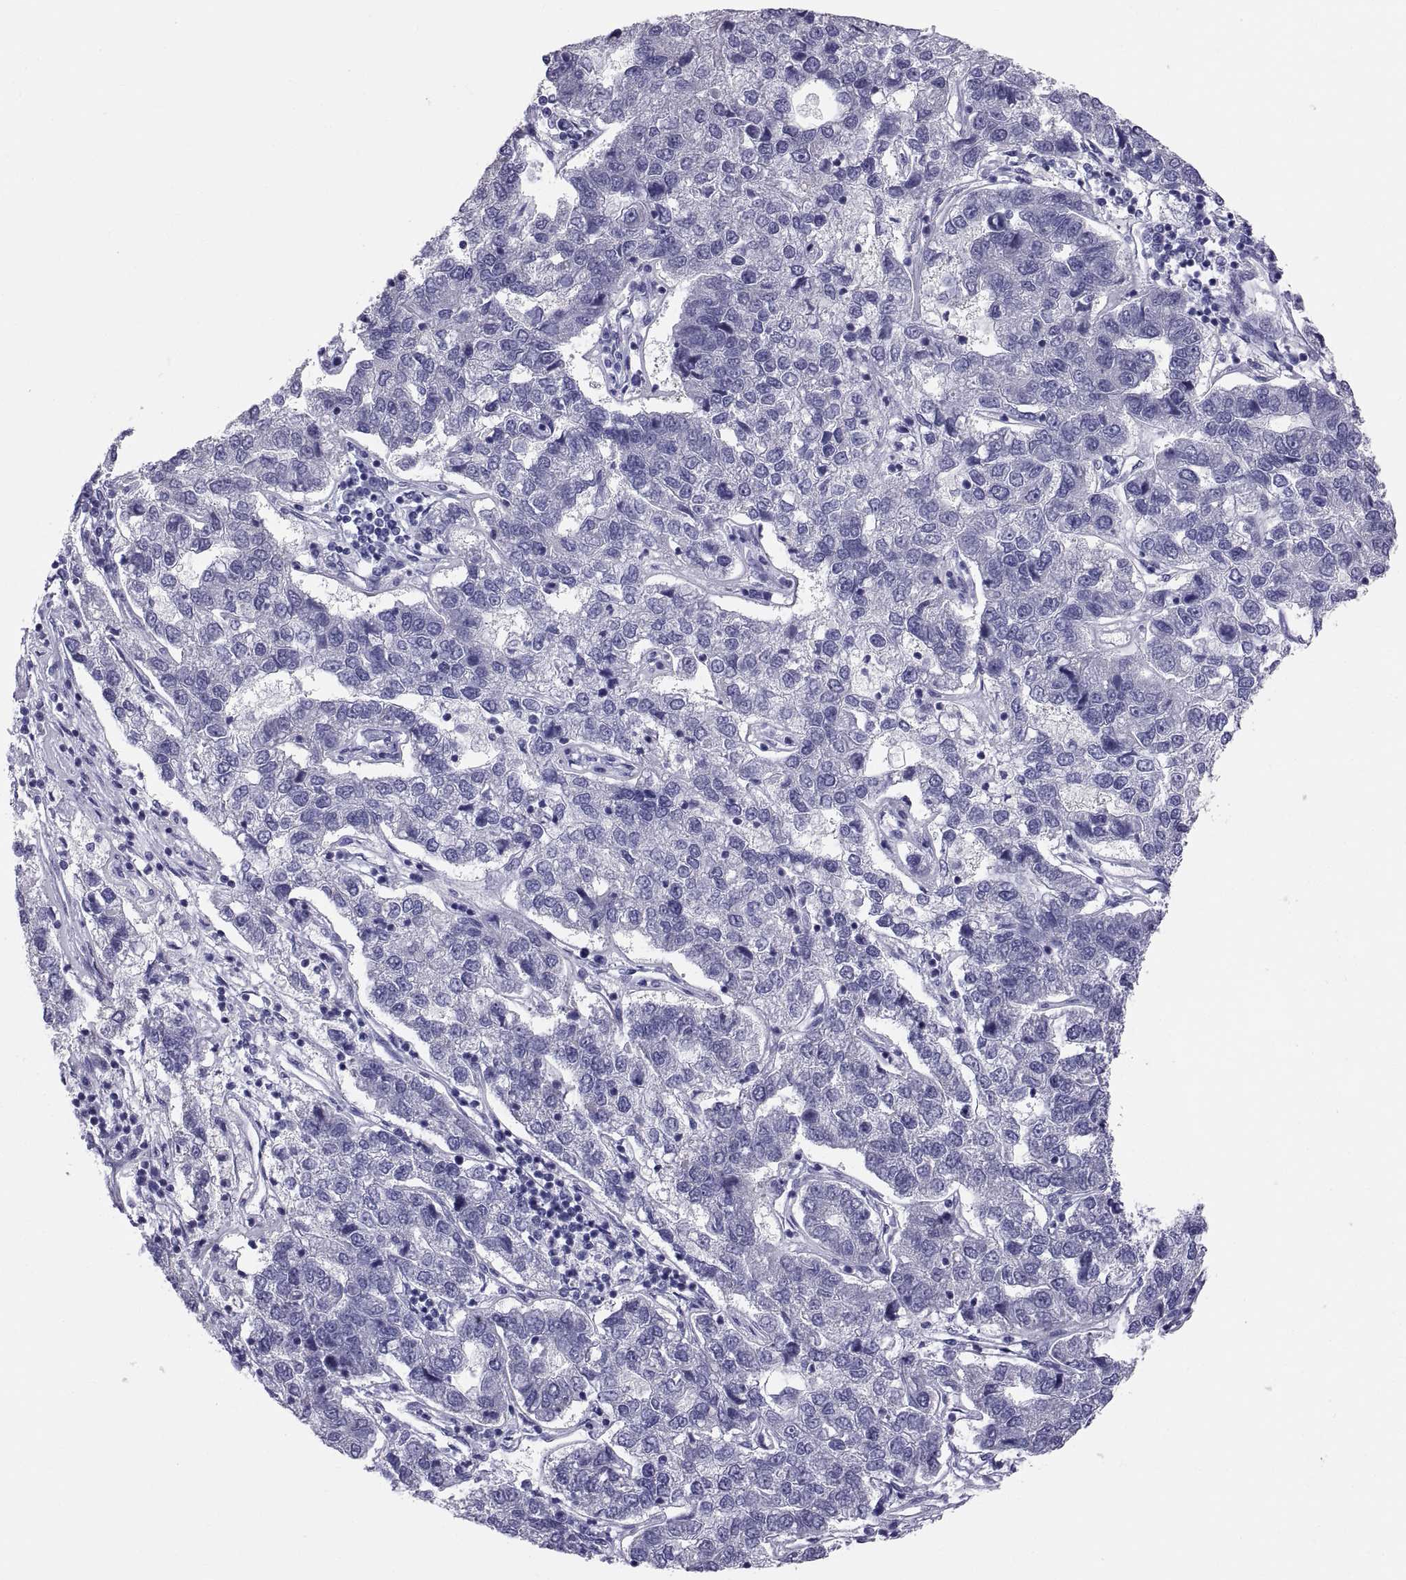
{"staining": {"intensity": "negative", "quantity": "none", "location": "none"}, "tissue": "pancreatic cancer", "cell_type": "Tumor cells", "image_type": "cancer", "snomed": [{"axis": "morphology", "description": "Adenocarcinoma, NOS"}, {"axis": "topography", "description": "Pancreas"}], "caption": "Tumor cells are negative for protein expression in human pancreatic cancer. Brightfield microscopy of immunohistochemistry (IHC) stained with DAB (3,3'-diaminobenzidine) (brown) and hematoxylin (blue), captured at high magnification.", "gene": "FAM170A", "patient": {"sex": "female", "age": 61}}